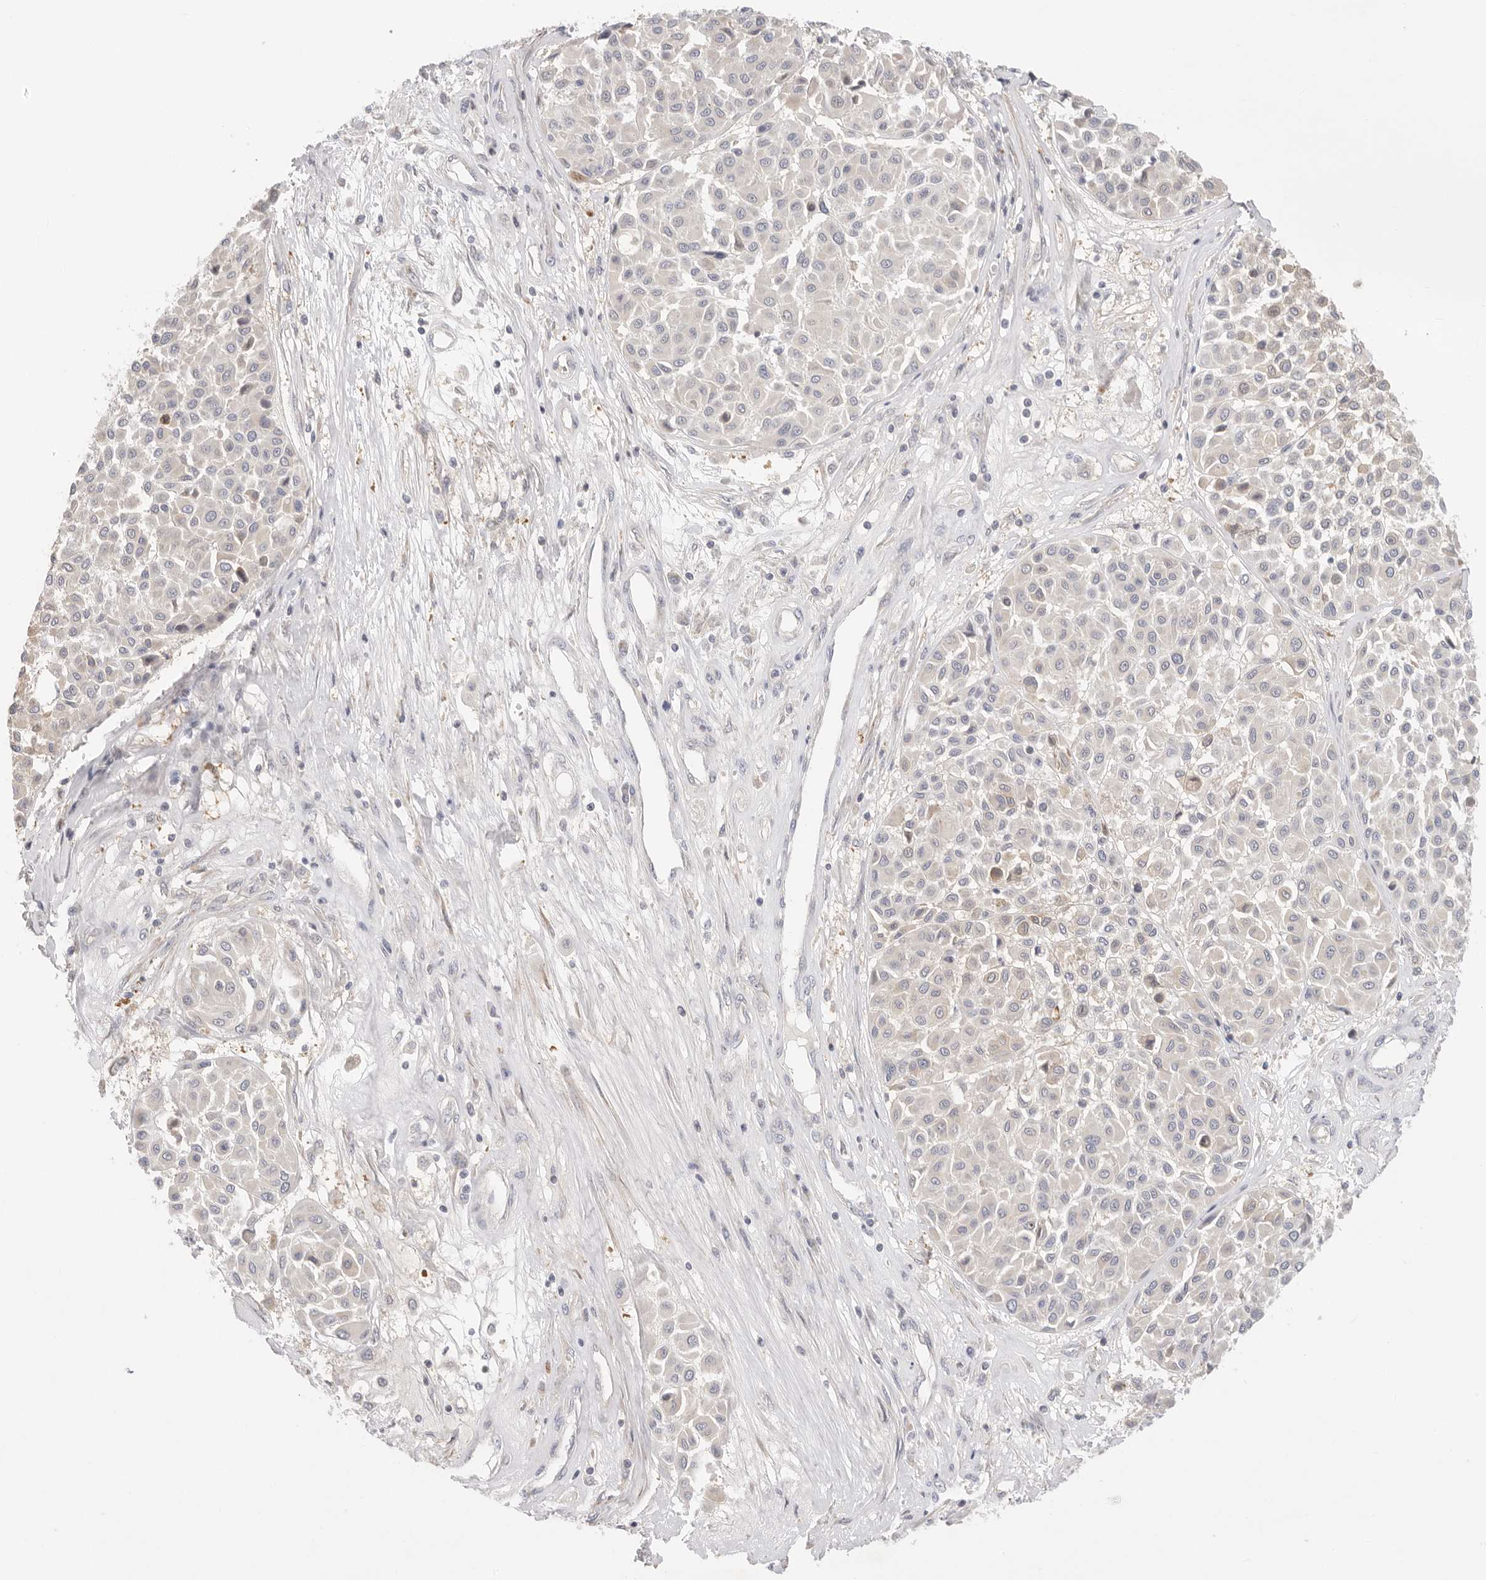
{"staining": {"intensity": "negative", "quantity": "none", "location": "none"}, "tissue": "melanoma", "cell_type": "Tumor cells", "image_type": "cancer", "snomed": [{"axis": "morphology", "description": "Malignant melanoma, Metastatic site"}, {"axis": "topography", "description": "Soft tissue"}], "caption": "Malignant melanoma (metastatic site) stained for a protein using IHC exhibits no positivity tumor cells.", "gene": "USH1C", "patient": {"sex": "male", "age": 41}}